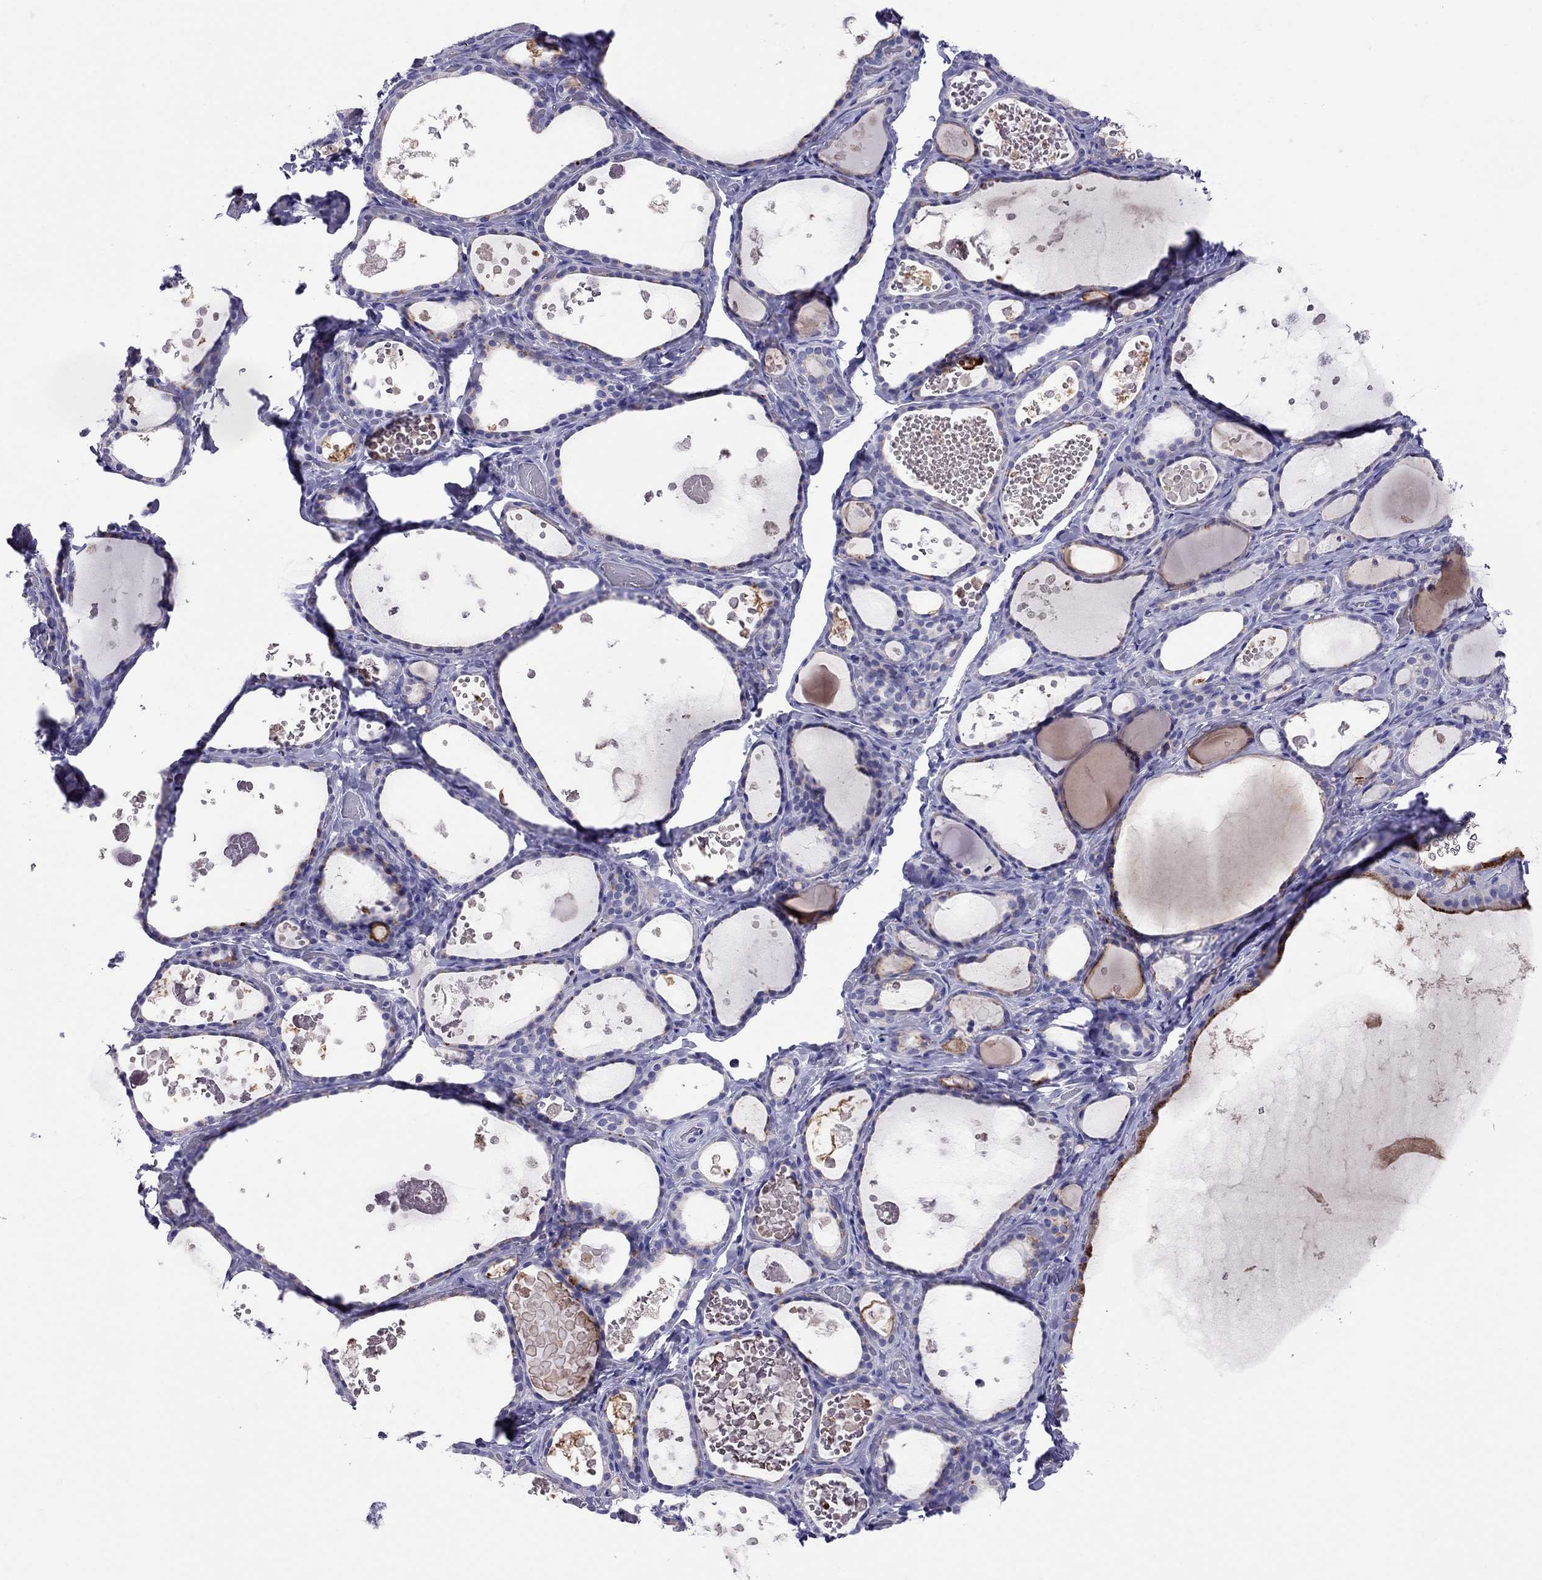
{"staining": {"intensity": "negative", "quantity": "none", "location": "none"}, "tissue": "thyroid gland", "cell_type": "Glandular cells", "image_type": "normal", "snomed": [{"axis": "morphology", "description": "Normal tissue, NOS"}, {"axis": "topography", "description": "Thyroid gland"}], "caption": "There is no significant staining in glandular cells of thyroid gland.", "gene": "CLPSL2", "patient": {"sex": "female", "age": 56}}